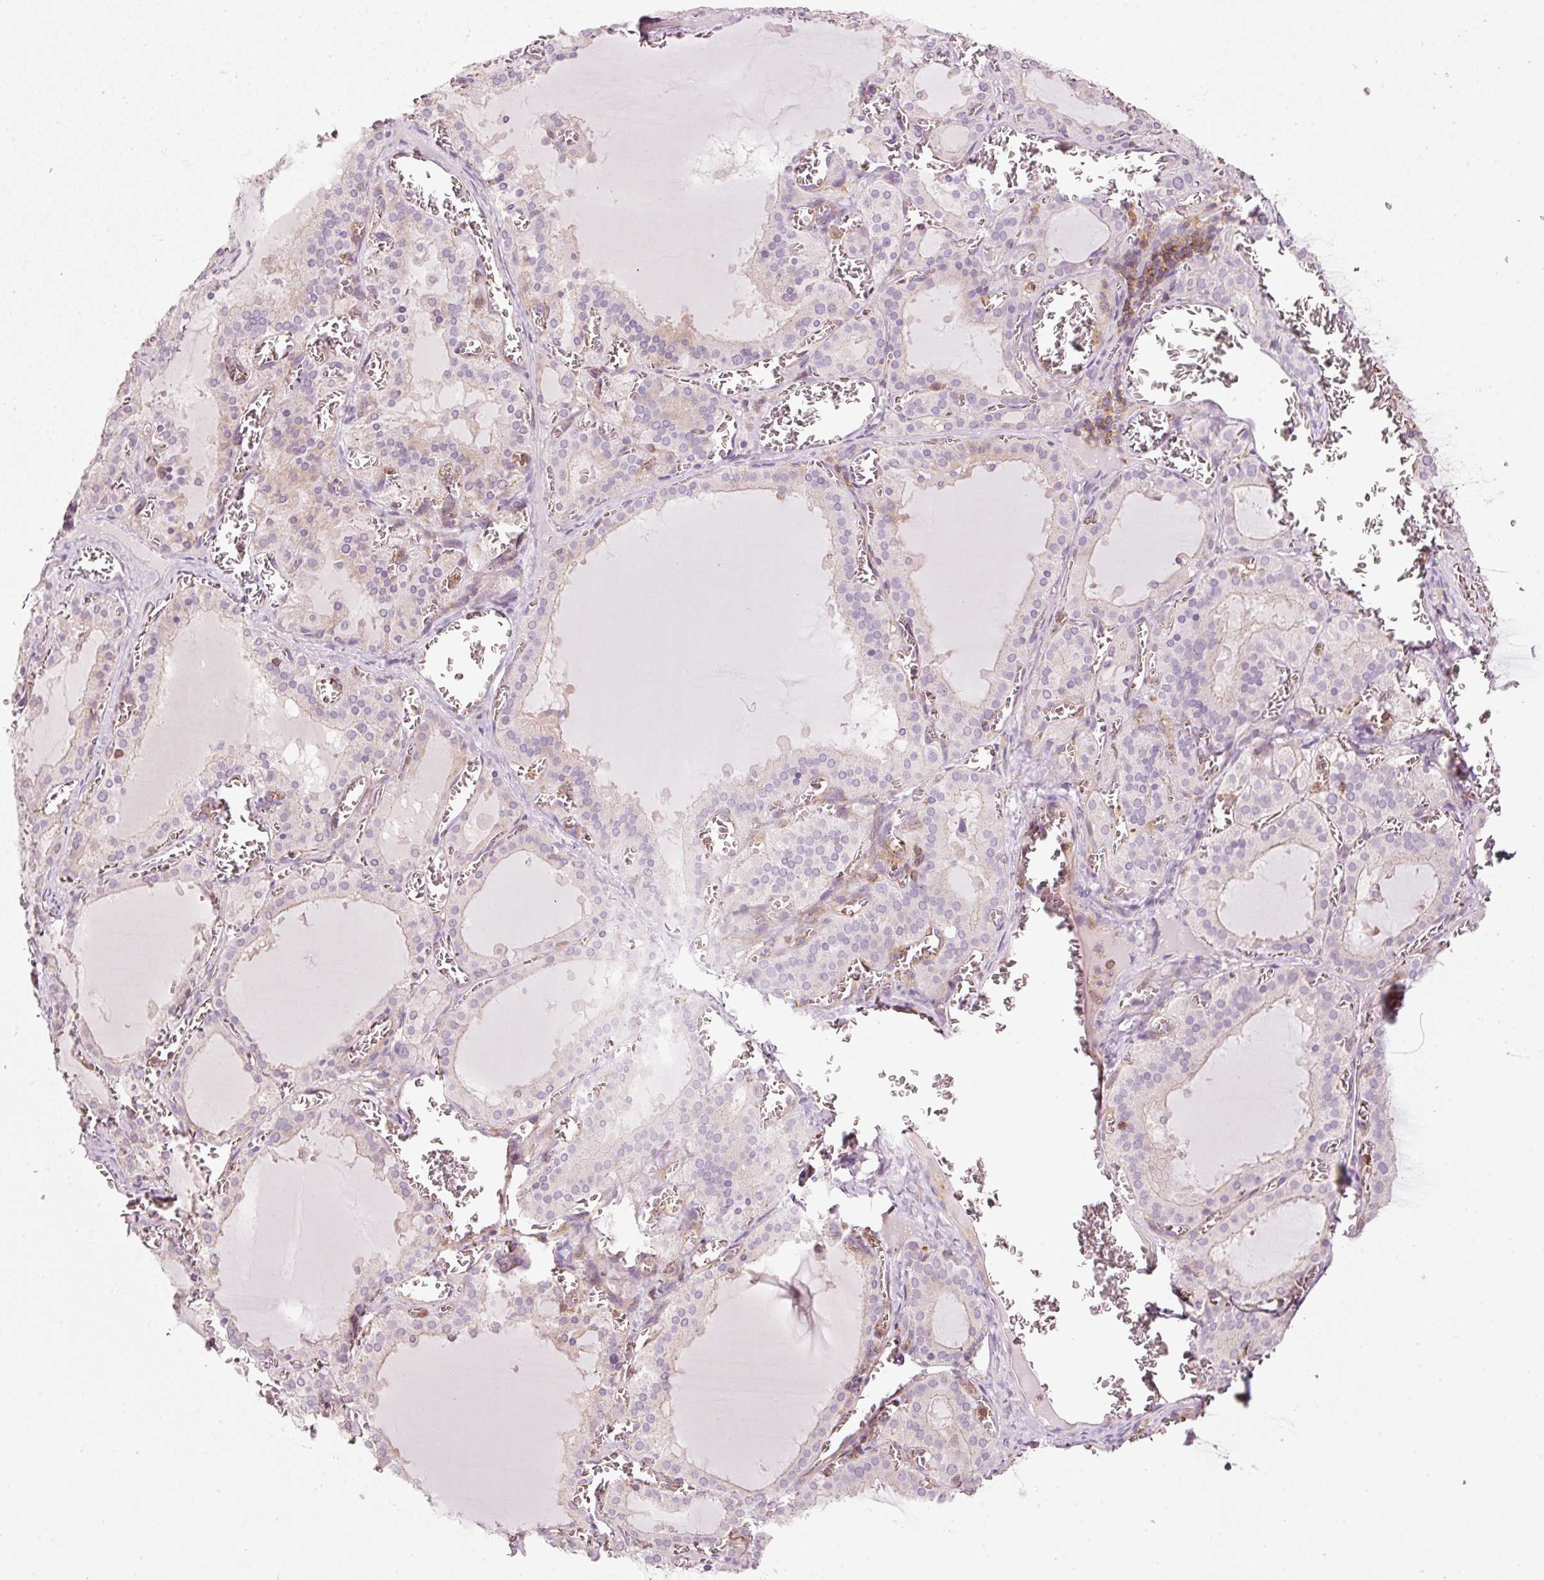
{"staining": {"intensity": "negative", "quantity": "none", "location": "none"}, "tissue": "thyroid gland", "cell_type": "Glandular cells", "image_type": "normal", "snomed": [{"axis": "morphology", "description": "Normal tissue, NOS"}, {"axis": "topography", "description": "Thyroid gland"}], "caption": "High power microscopy image of an immunohistochemistry image of unremarkable thyroid gland, revealing no significant staining in glandular cells. (Immunohistochemistry, brightfield microscopy, high magnification).", "gene": "SIPA1", "patient": {"sex": "female", "age": 30}}